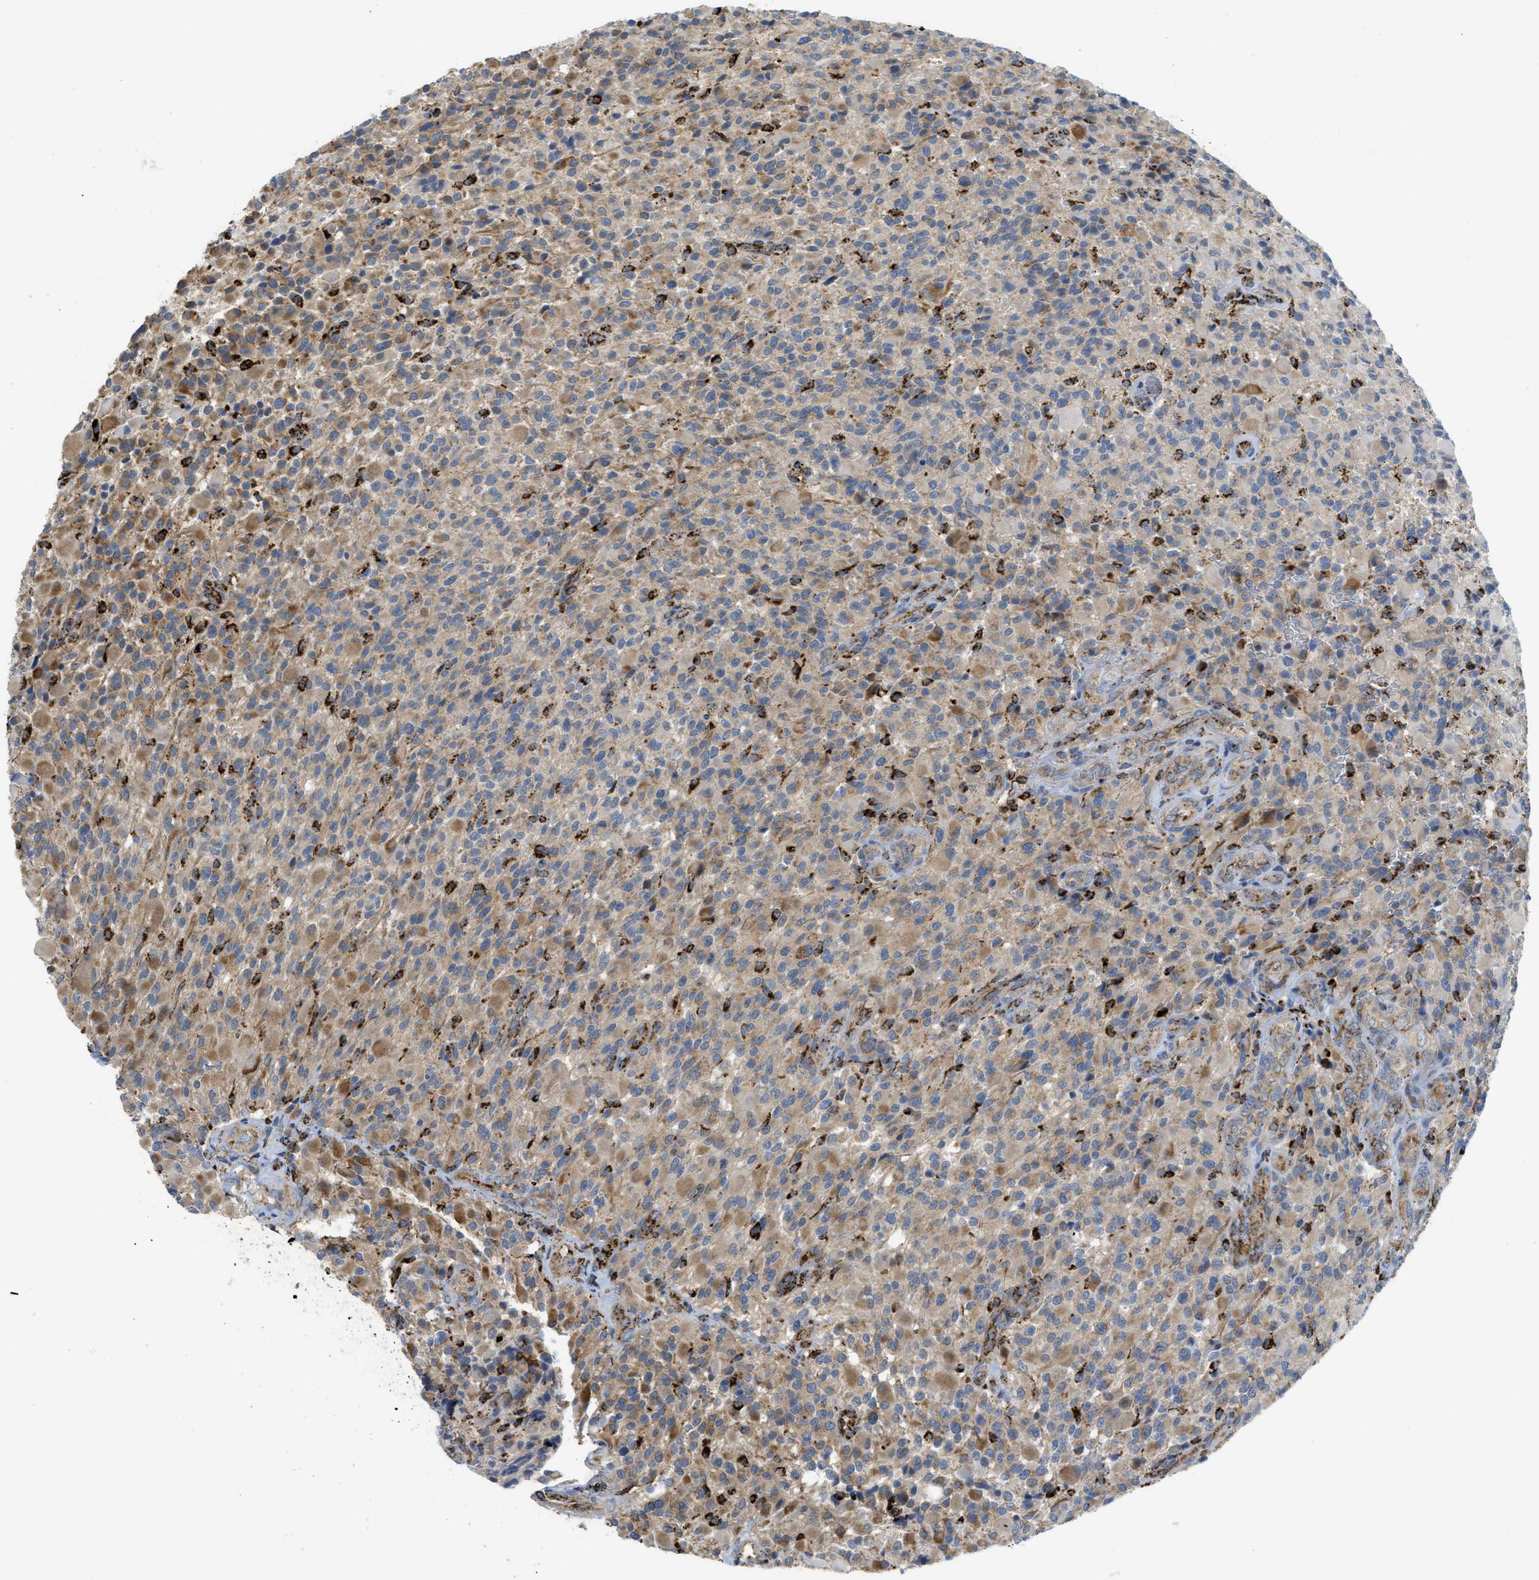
{"staining": {"intensity": "moderate", "quantity": ">75%", "location": "cytoplasmic/membranous"}, "tissue": "glioma", "cell_type": "Tumor cells", "image_type": "cancer", "snomed": [{"axis": "morphology", "description": "Glioma, malignant, High grade"}, {"axis": "topography", "description": "Brain"}], "caption": "This is an image of IHC staining of glioma, which shows moderate positivity in the cytoplasmic/membranous of tumor cells.", "gene": "SQOR", "patient": {"sex": "male", "age": 71}}